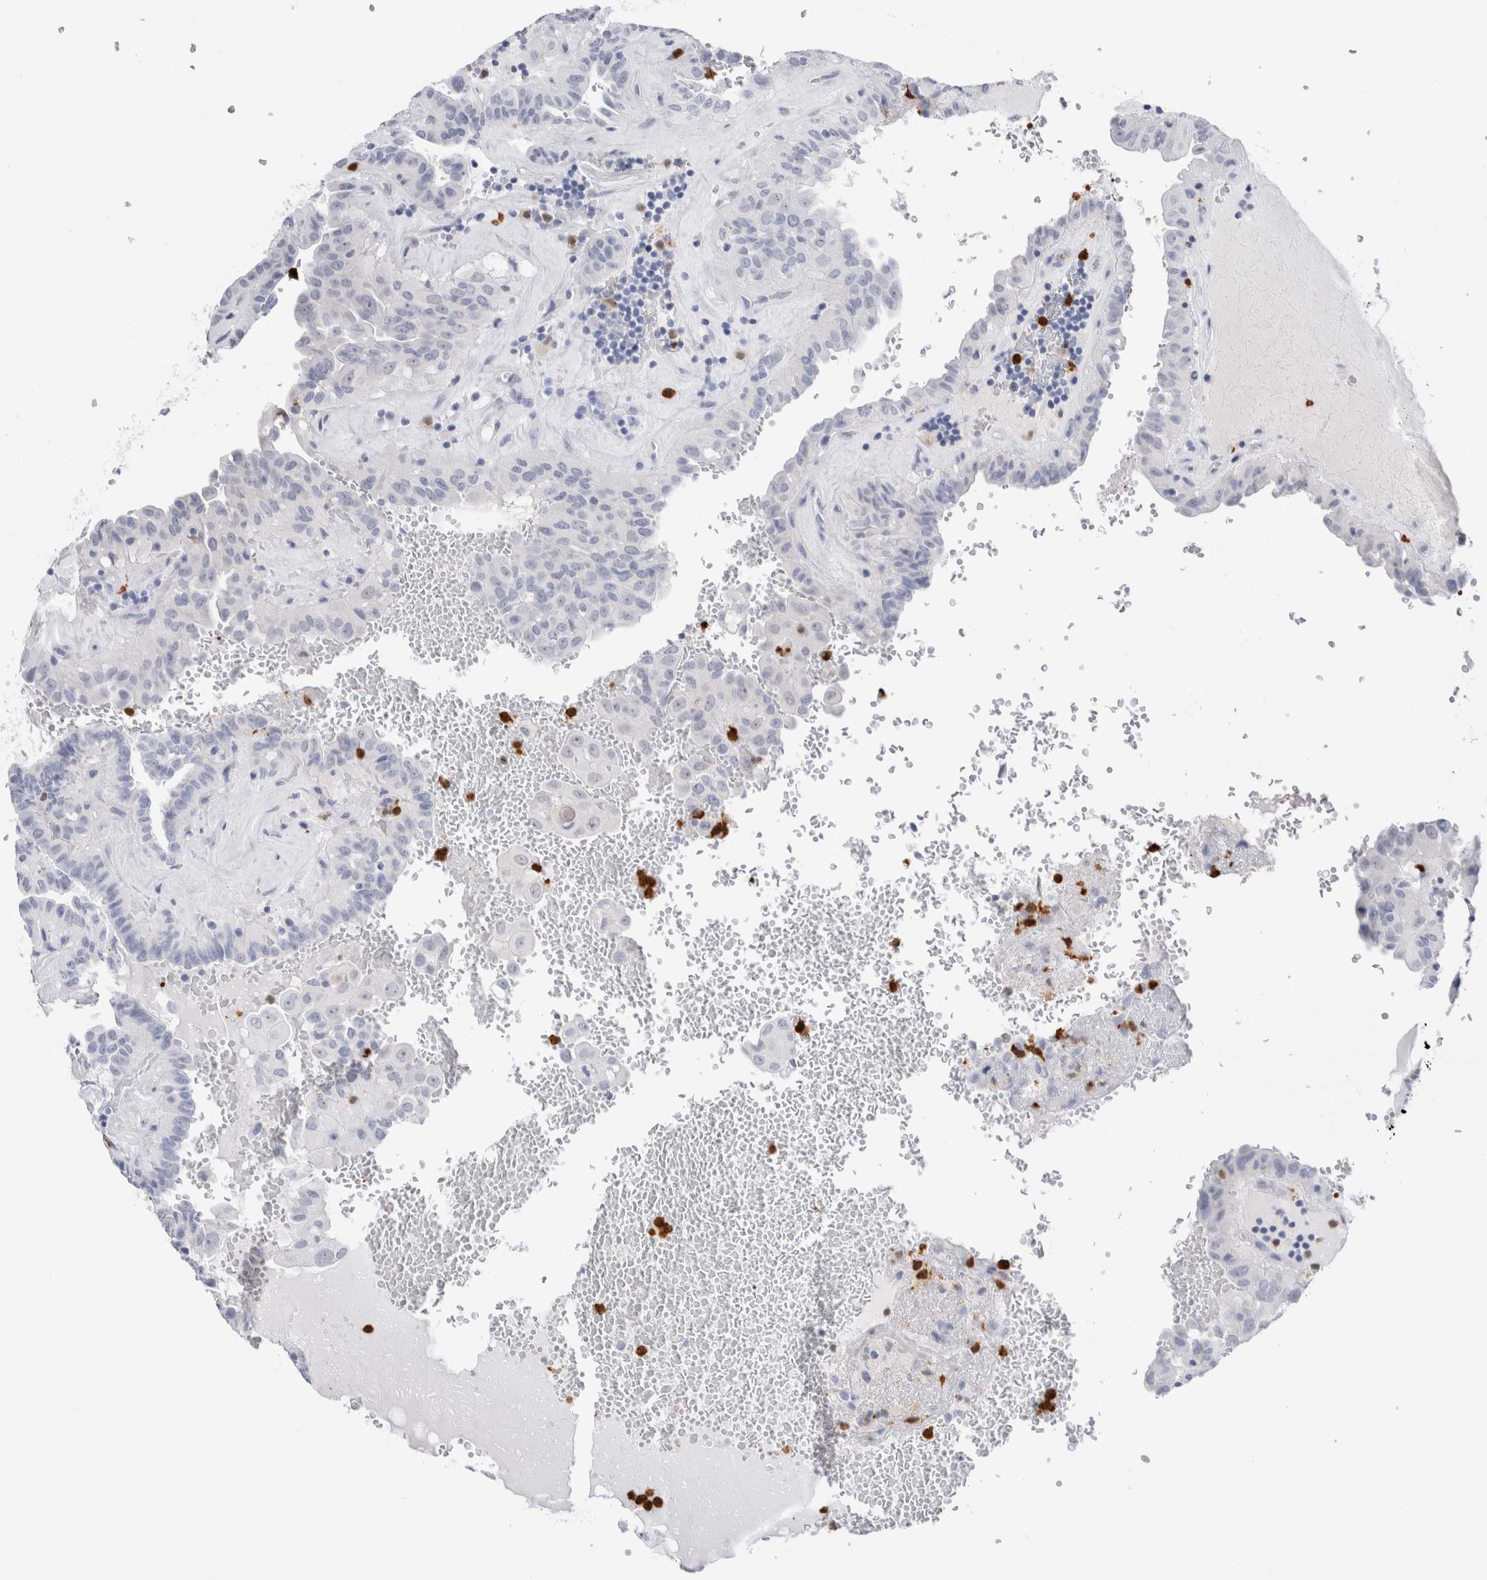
{"staining": {"intensity": "negative", "quantity": "none", "location": "none"}, "tissue": "thyroid cancer", "cell_type": "Tumor cells", "image_type": "cancer", "snomed": [{"axis": "morphology", "description": "Papillary adenocarcinoma, NOS"}, {"axis": "topography", "description": "Thyroid gland"}], "caption": "Thyroid cancer was stained to show a protein in brown. There is no significant positivity in tumor cells.", "gene": "SLC10A5", "patient": {"sex": "male", "age": 77}}